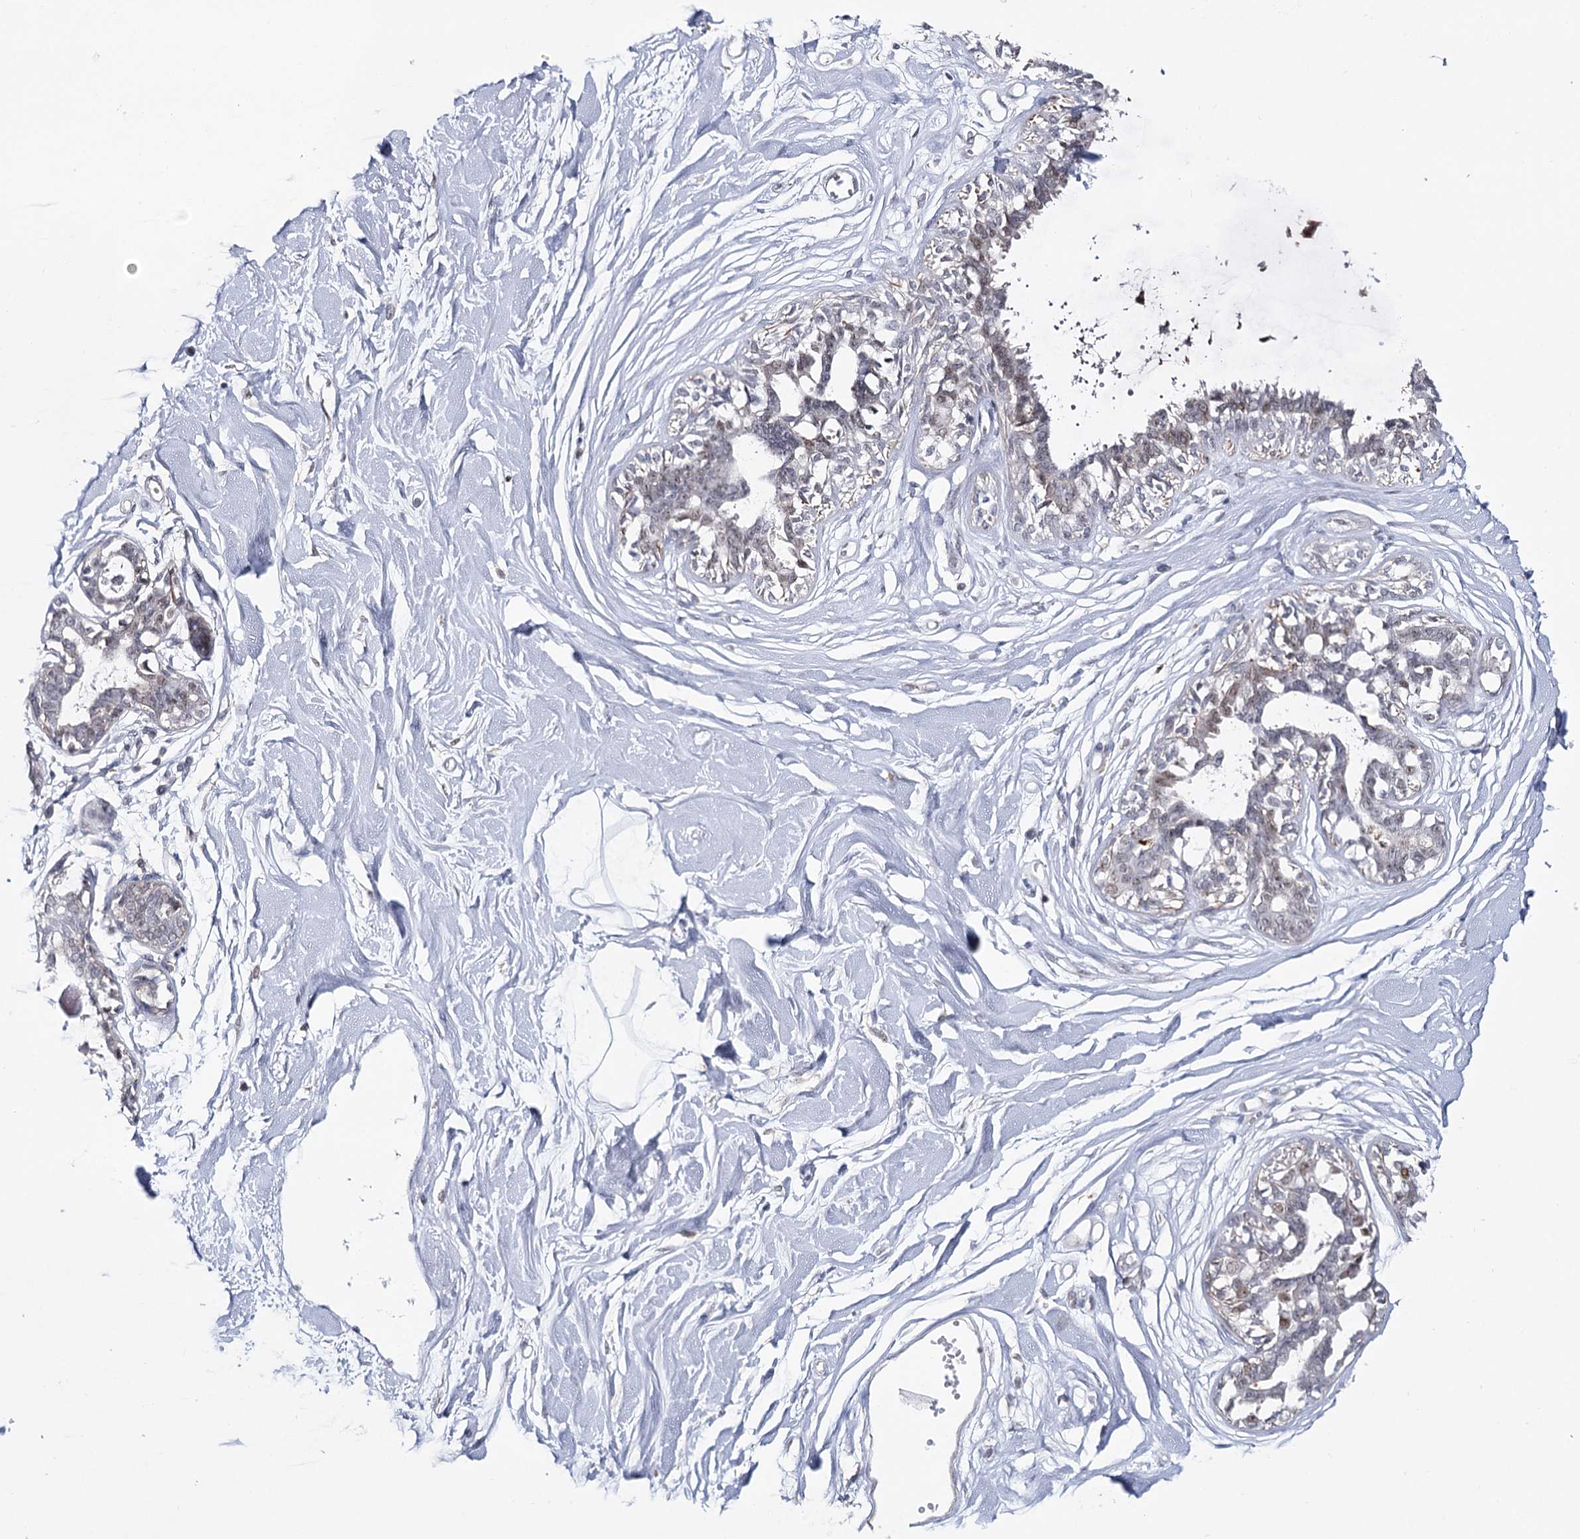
{"staining": {"intensity": "negative", "quantity": "none", "location": "none"}, "tissue": "breast", "cell_type": "Adipocytes", "image_type": "normal", "snomed": [{"axis": "morphology", "description": "Normal tissue, NOS"}, {"axis": "topography", "description": "Breast"}], "caption": "This micrograph is of unremarkable breast stained with IHC to label a protein in brown with the nuclei are counter-stained blue. There is no positivity in adipocytes.", "gene": "ZC3H8", "patient": {"sex": "female", "age": 45}}